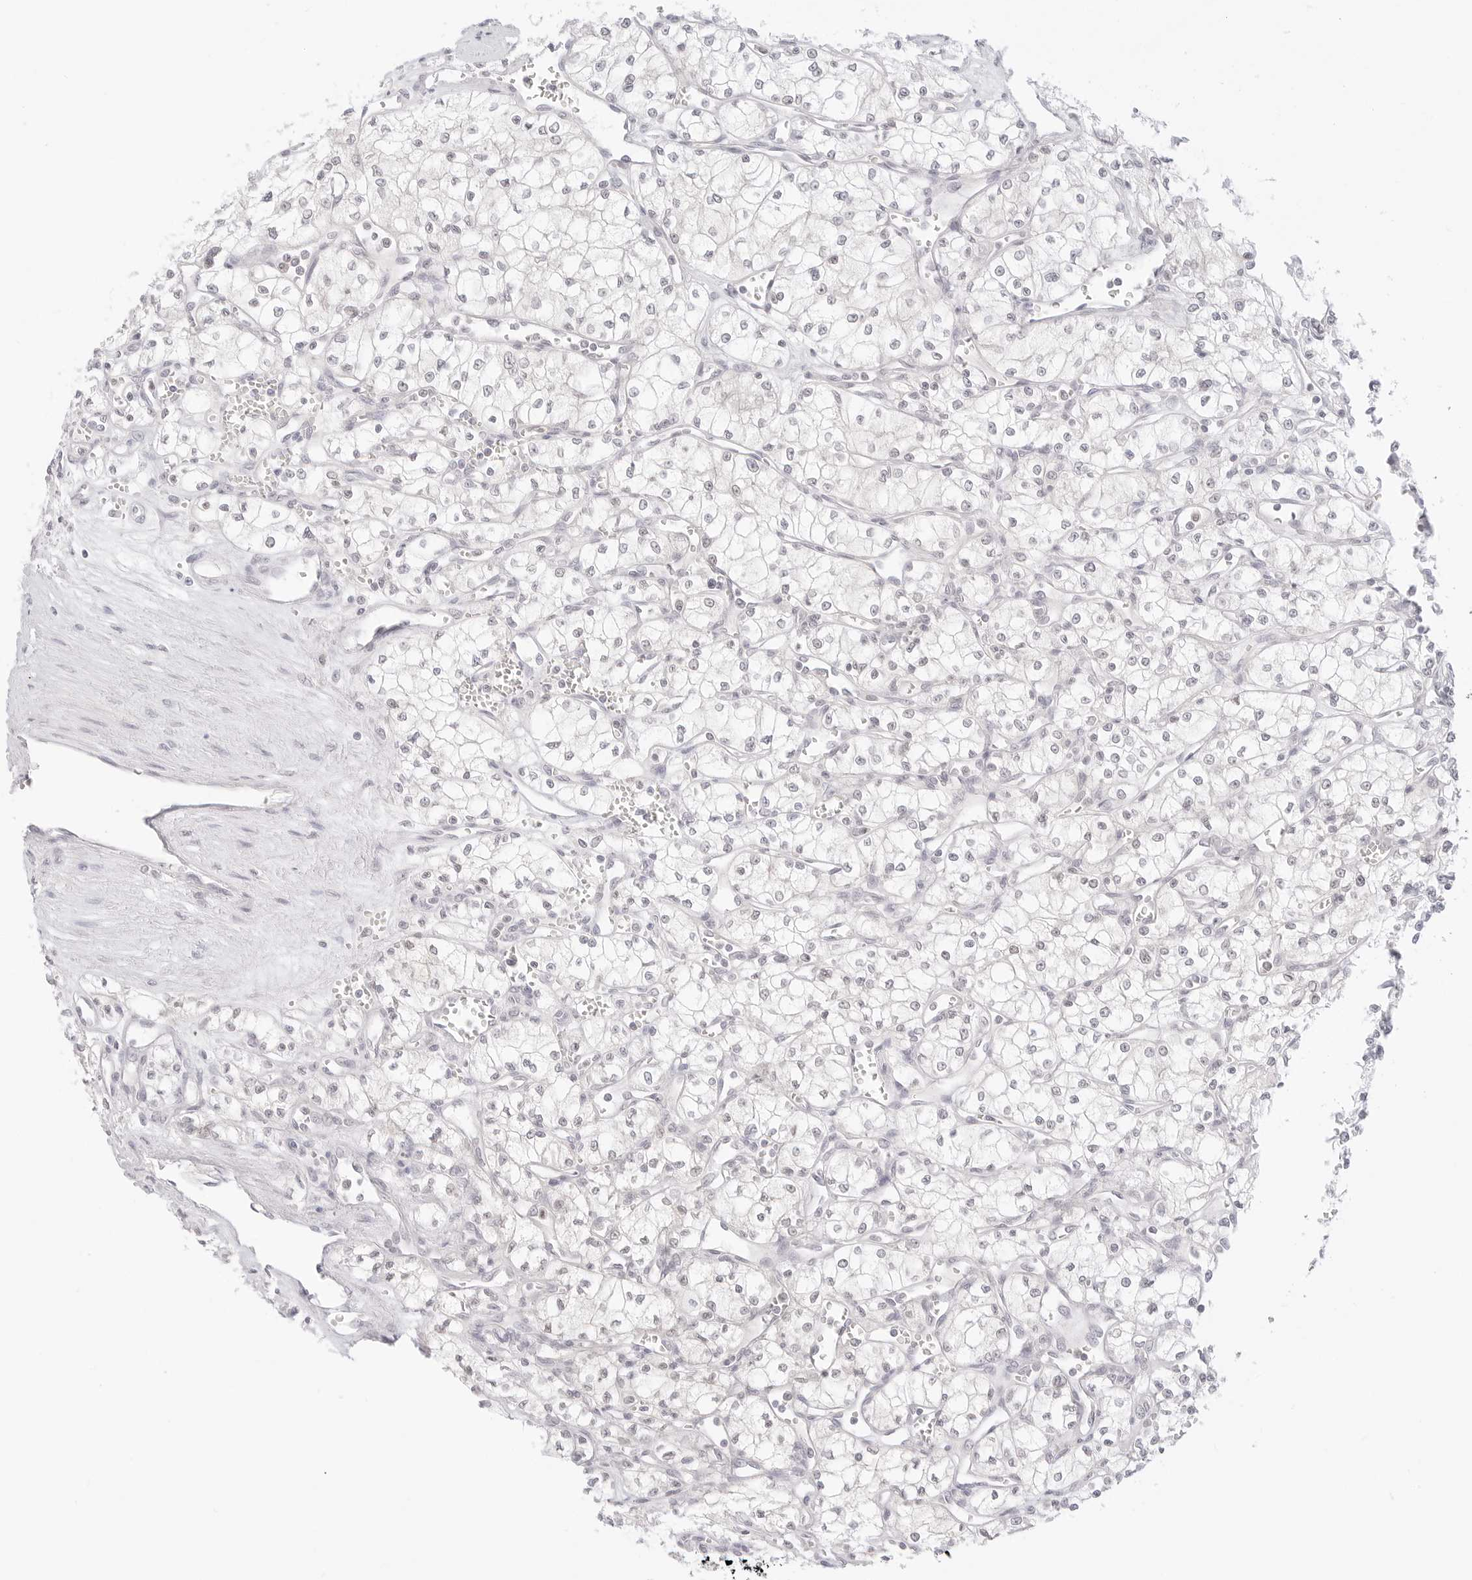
{"staining": {"intensity": "negative", "quantity": "none", "location": "none"}, "tissue": "renal cancer", "cell_type": "Tumor cells", "image_type": "cancer", "snomed": [{"axis": "morphology", "description": "Adenocarcinoma, NOS"}, {"axis": "topography", "description": "Kidney"}], "caption": "Tumor cells show no significant expression in renal adenocarcinoma. The staining is performed using DAB (3,3'-diaminobenzidine) brown chromogen with nuclei counter-stained in using hematoxylin.", "gene": "GNAS", "patient": {"sex": "male", "age": 59}}